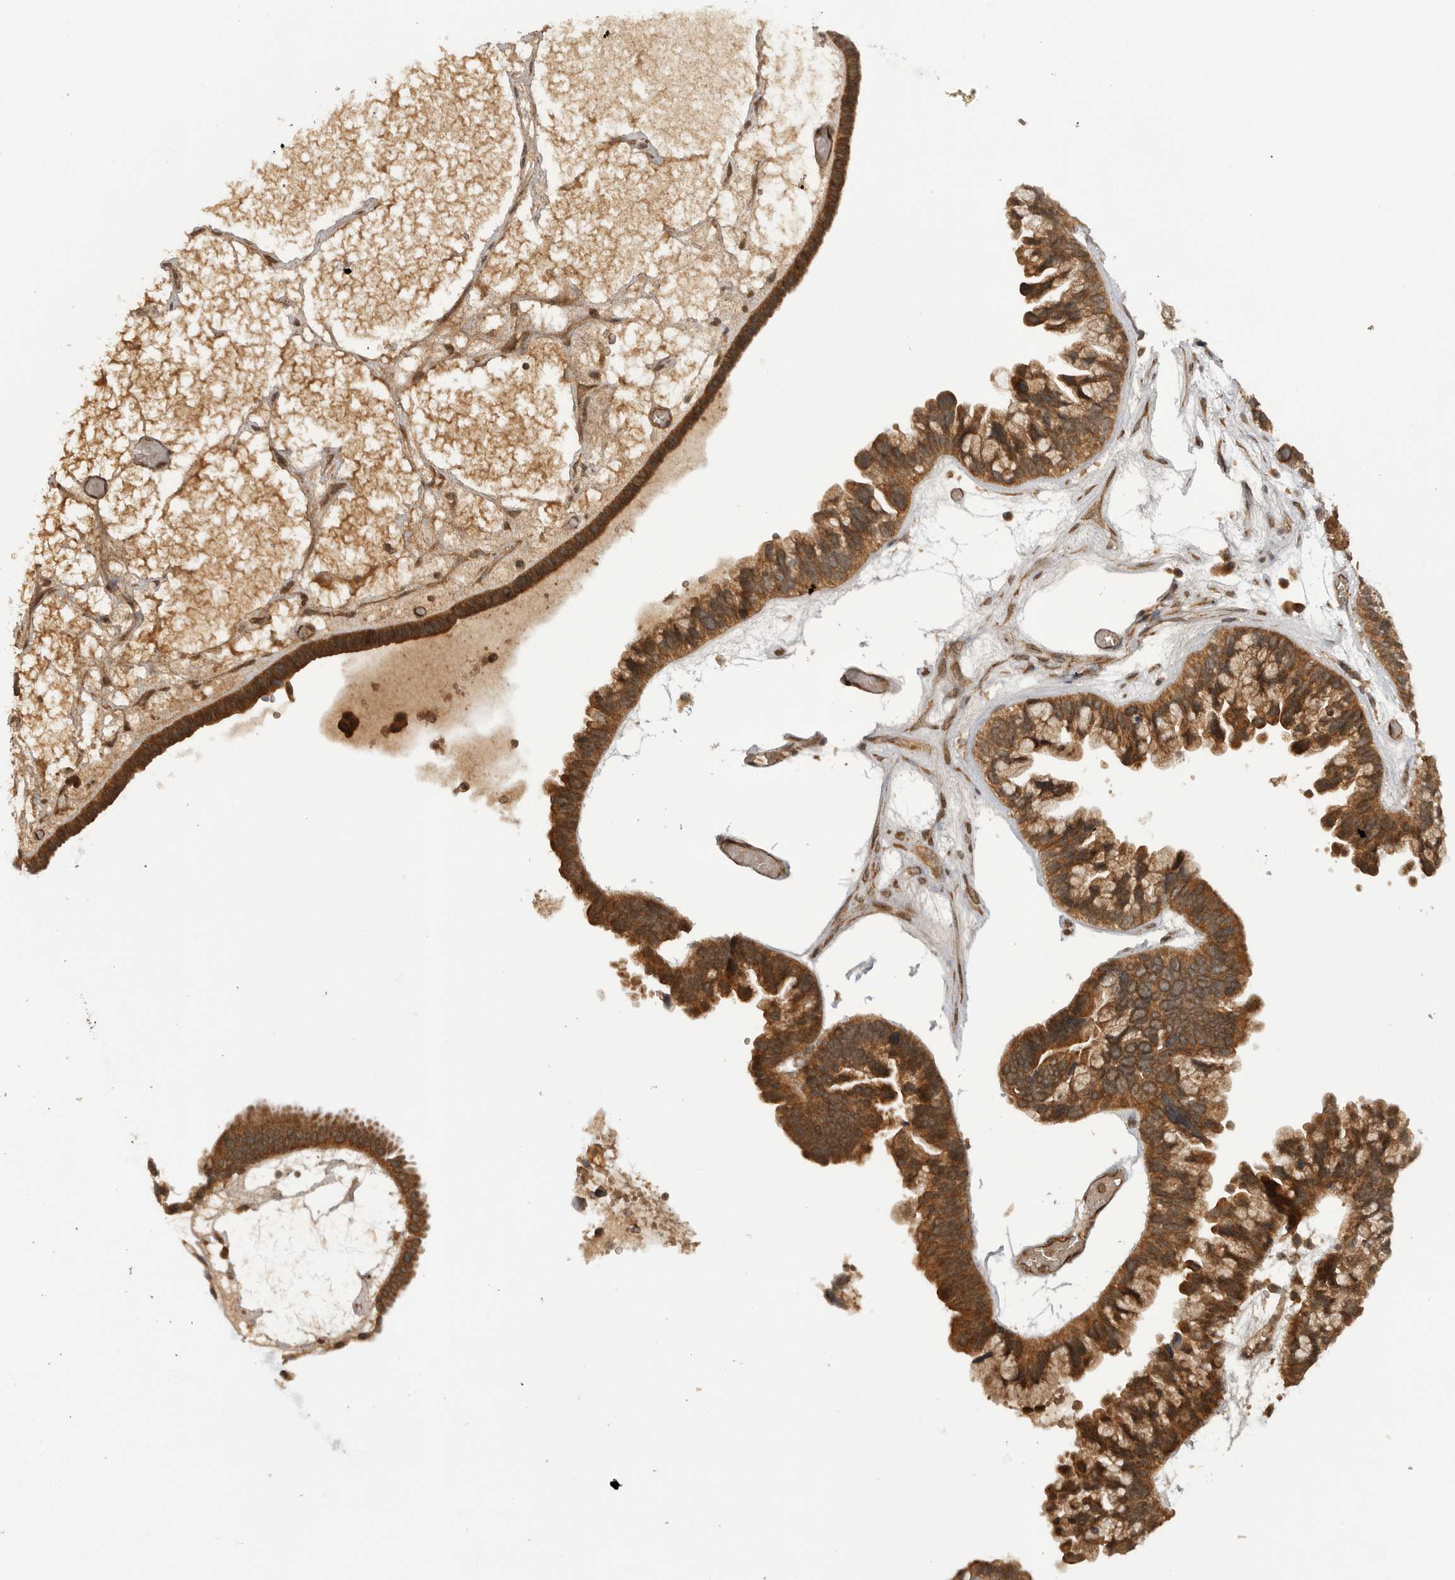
{"staining": {"intensity": "strong", "quantity": ">75%", "location": "cytoplasmic/membranous"}, "tissue": "ovarian cancer", "cell_type": "Tumor cells", "image_type": "cancer", "snomed": [{"axis": "morphology", "description": "Cystadenocarcinoma, serous, NOS"}, {"axis": "topography", "description": "Ovary"}], "caption": "The photomicrograph displays a brown stain indicating the presence of a protein in the cytoplasmic/membranous of tumor cells in ovarian cancer (serous cystadenocarcinoma). The staining was performed using DAB (3,3'-diaminobenzidine) to visualize the protein expression in brown, while the nuclei were stained in blue with hematoxylin (Magnification: 20x).", "gene": "PRDX4", "patient": {"sex": "female", "age": 56}}